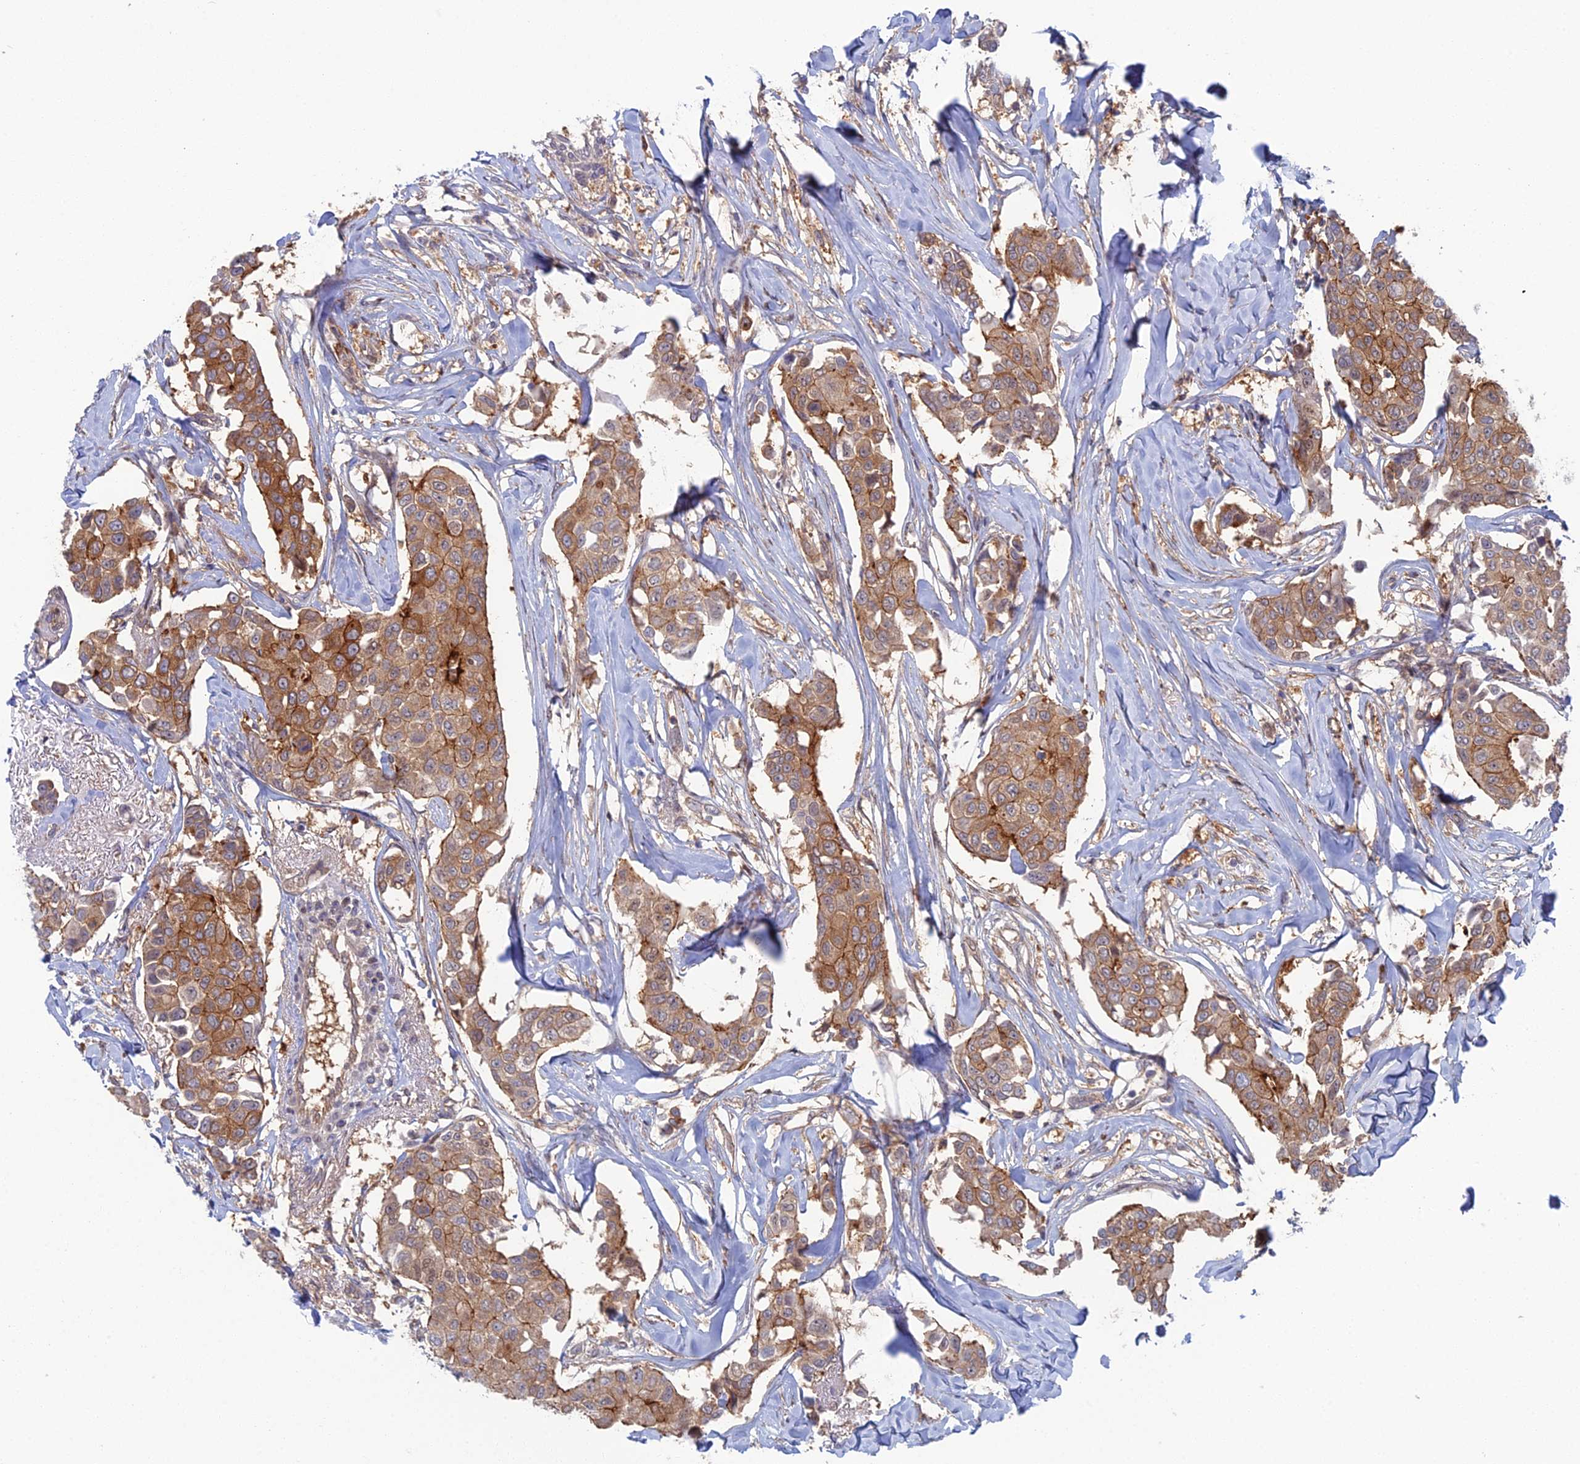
{"staining": {"intensity": "moderate", "quantity": ">75%", "location": "cytoplasmic/membranous"}, "tissue": "breast cancer", "cell_type": "Tumor cells", "image_type": "cancer", "snomed": [{"axis": "morphology", "description": "Duct carcinoma"}, {"axis": "topography", "description": "Breast"}], "caption": "Protein expression analysis of human breast intraductal carcinoma reveals moderate cytoplasmic/membranous expression in approximately >75% of tumor cells.", "gene": "ABHD1", "patient": {"sex": "female", "age": 80}}